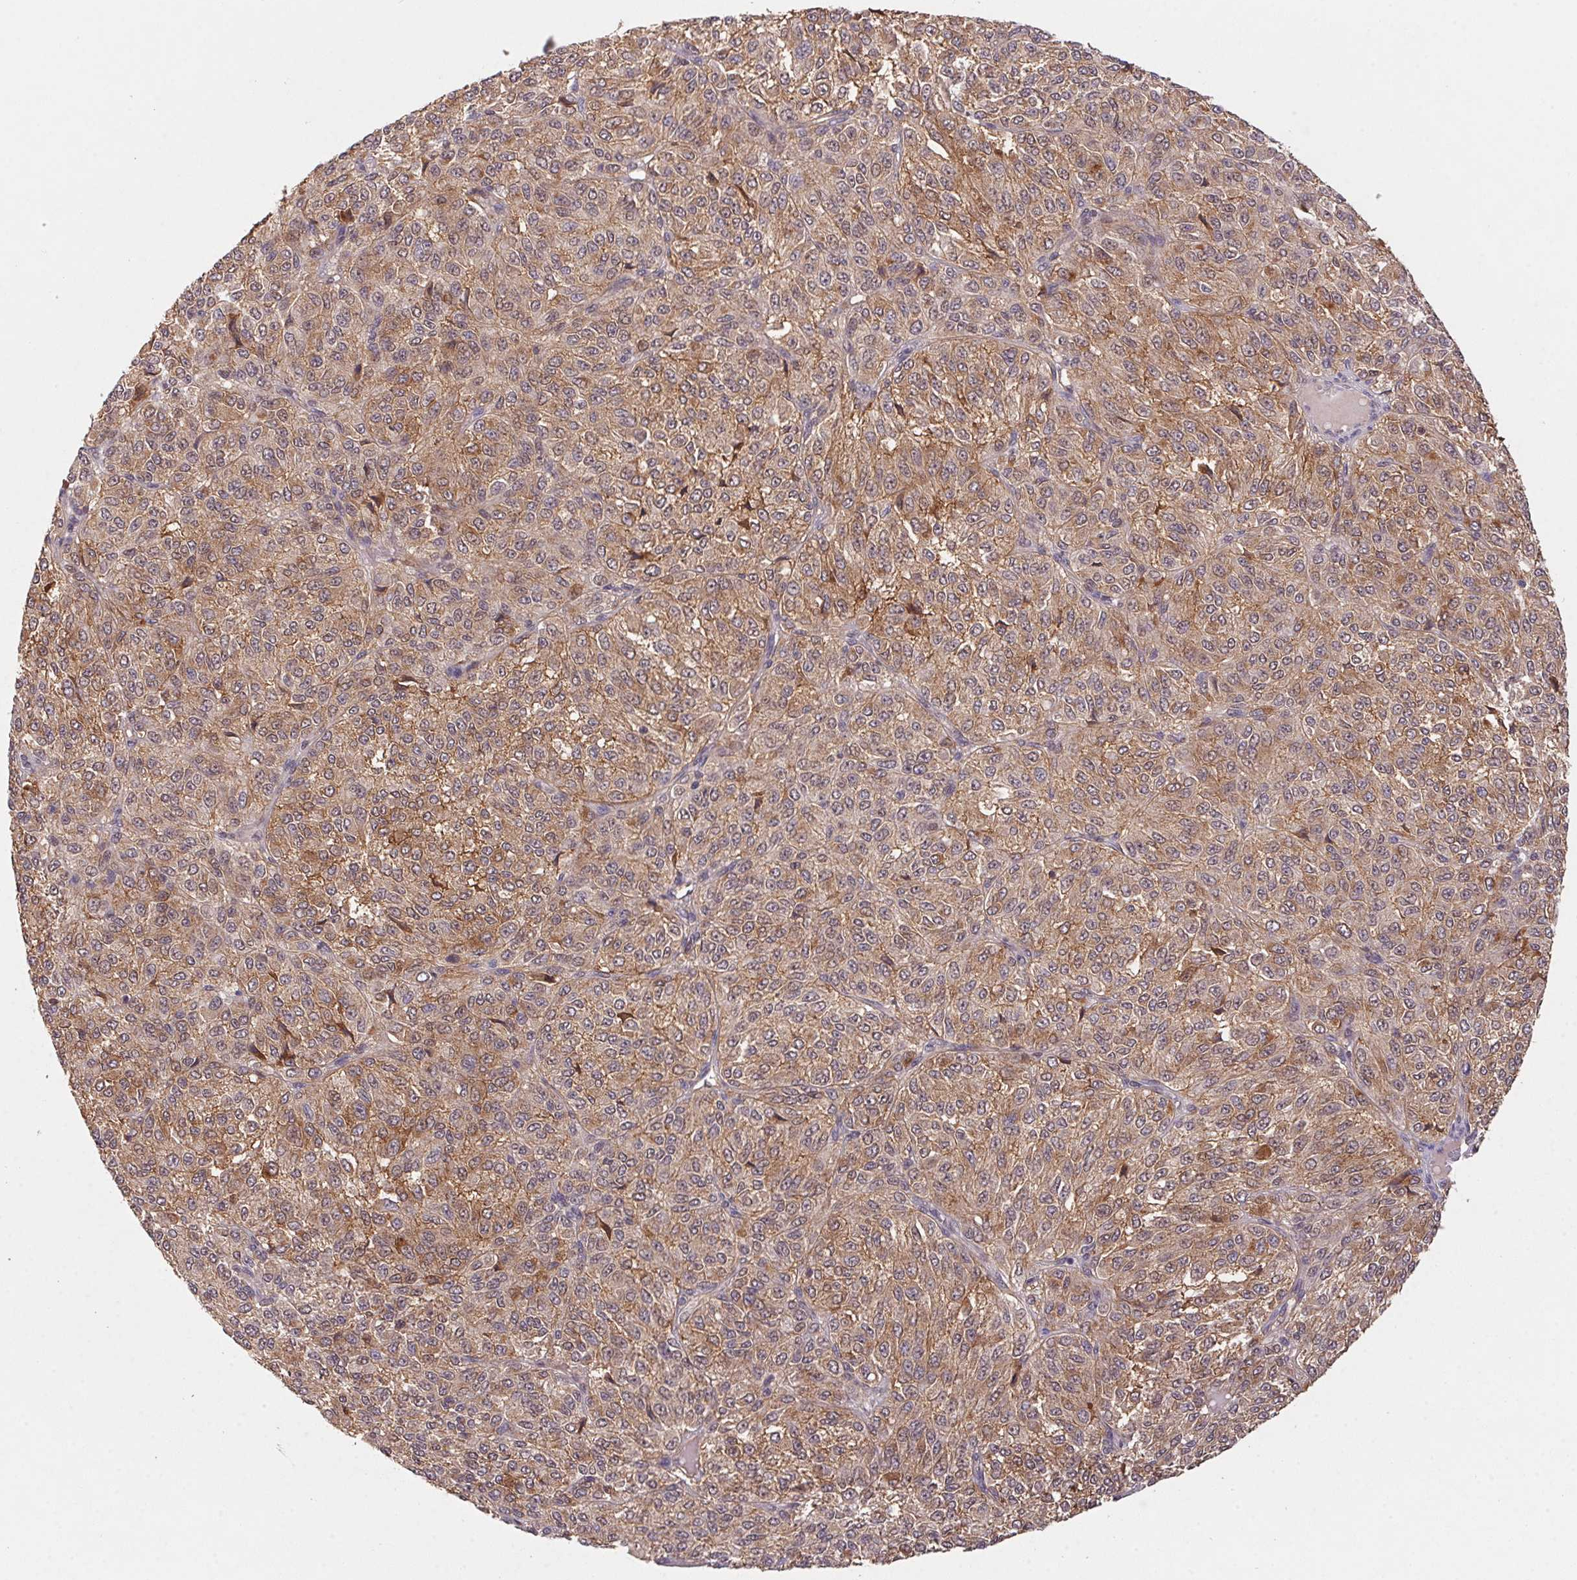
{"staining": {"intensity": "weak", "quantity": ">75%", "location": "cytoplasmic/membranous,nuclear"}, "tissue": "melanoma", "cell_type": "Tumor cells", "image_type": "cancer", "snomed": [{"axis": "morphology", "description": "Malignant melanoma, Metastatic site"}, {"axis": "topography", "description": "Brain"}], "caption": "Protein analysis of malignant melanoma (metastatic site) tissue demonstrates weak cytoplasmic/membranous and nuclear positivity in about >75% of tumor cells.", "gene": "SLC52A2", "patient": {"sex": "female", "age": 56}}